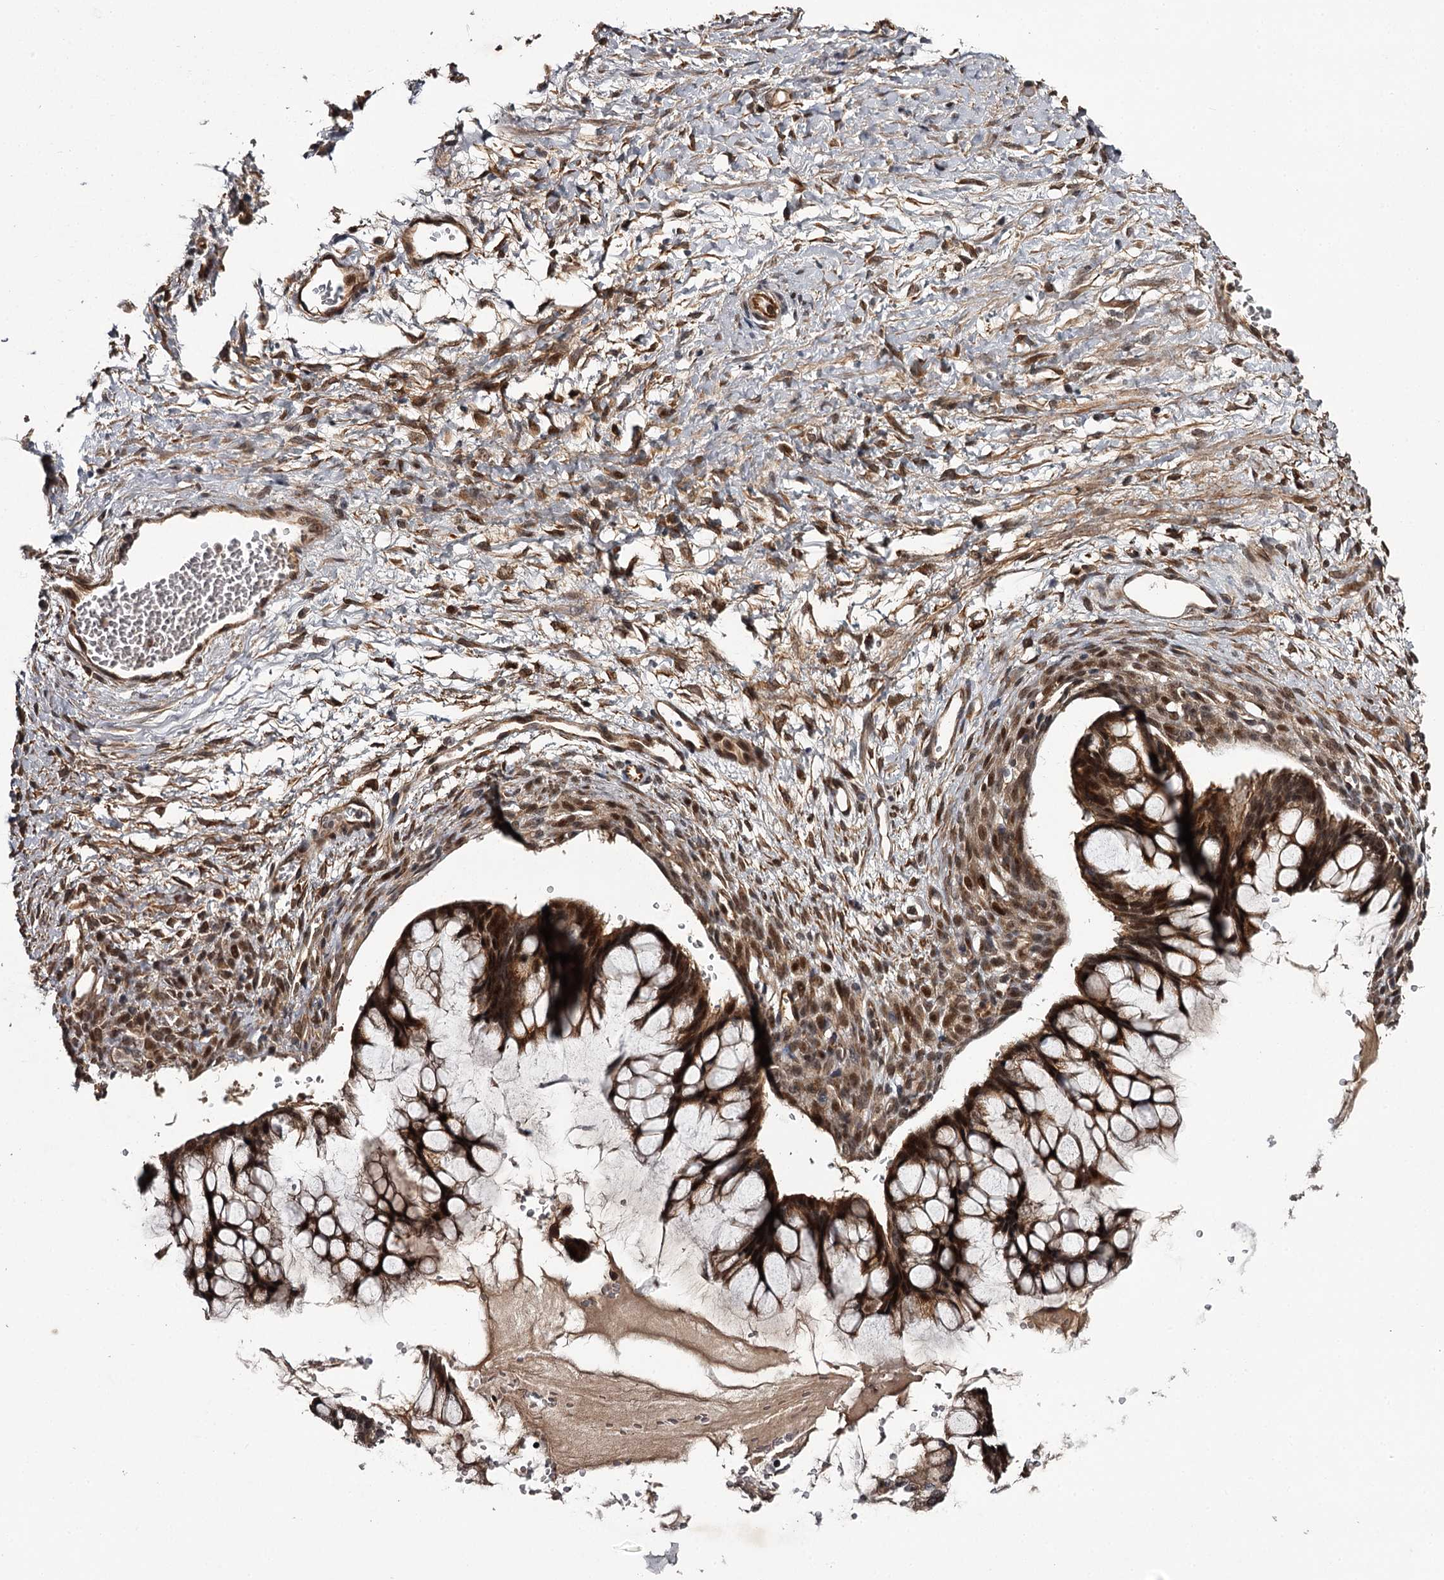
{"staining": {"intensity": "moderate", "quantity": ">75%", "location": "cytoplasmic/membranous,nuclear"}, "tissue": "ovarian cancer", "cell_type": "Tumor cells", "image_type": "cancer", "snomed": [{"axis": "morphology", "description": "Cystadenocarcinoma, mucinous, NOS"}, {"axis": "topography", "description": "Ovary"}], "caption": "IHC image of neoplastic tissue: human ovarian mucinous cystadenocarcinoma stained using immunohistochemistry (IHC) exhibits medium levels of moderate protein expression localized specifically in the cytoplasmic/membranous and nuclear of tumor cells, appearing as a cytoplasmic/membranous and nuclear brown color.", "gene": "MAML3", "patient": {"sex": "female", "age": 73}}